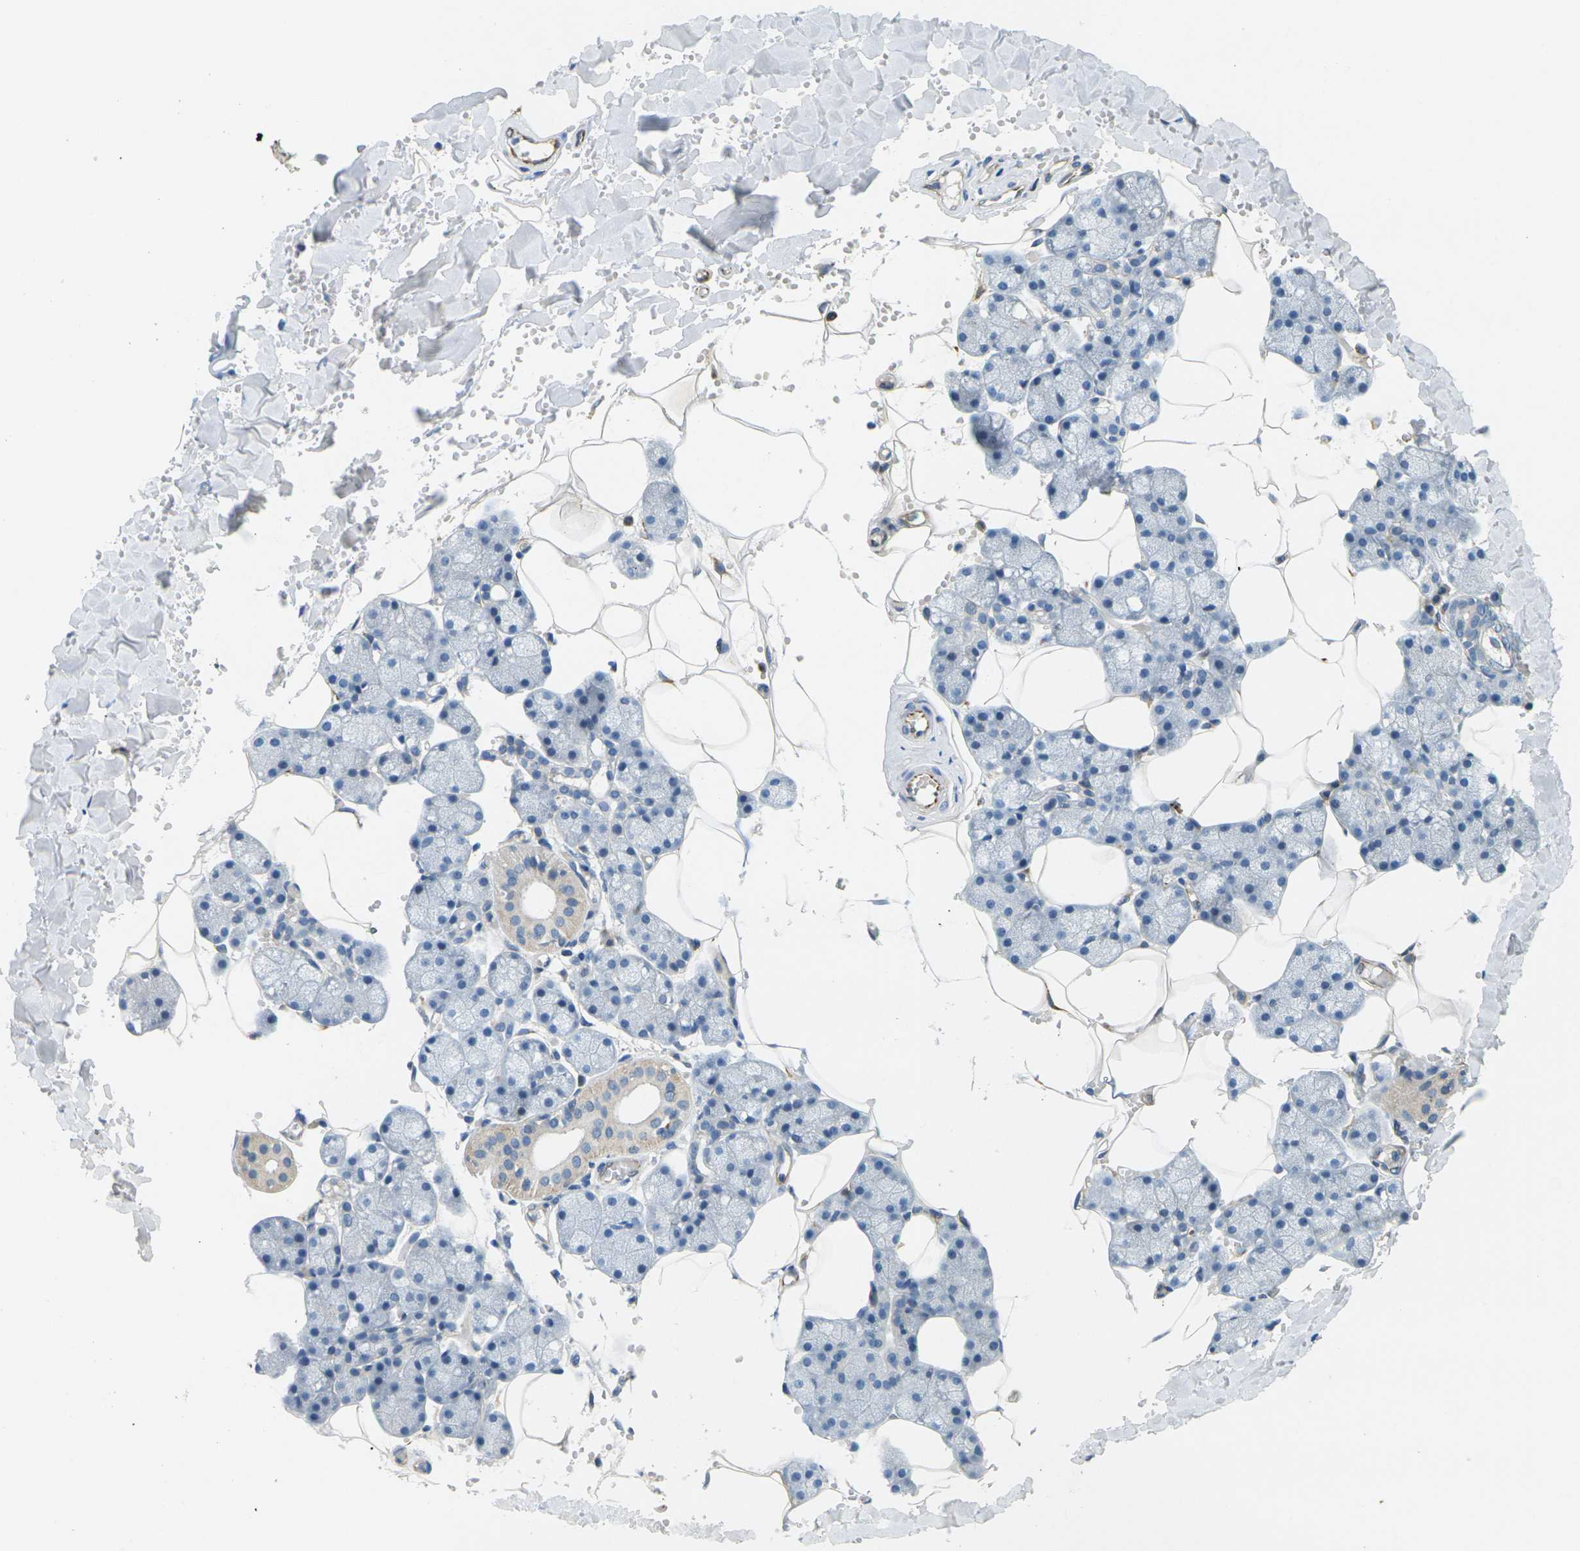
{"staining": {"intensity": "weak", "quantity": "<25%", "location": "cytoplasmic/membranous"}, "tissue": "salivary gland", "cell_type": "Glandular cells", "image_type": "normal", "snomed": [{"axis": "morphology", "description": "Normal tissue, NOS"}, {"axis": "topography", "description": "Salivary gland"}], "caption": "High power microscopy image of an immunohistochemistry (IHC) photomicrograph of unremarkable salivary gland, revealing no significant positivity in glandular cells. The staining is performed using DAB (3,3'-diaminobenzidine) brown chromogen with nuclei counter-stained in using hematoxylin.", "gene": "CYP2C8", "patient": {"sex": "male", "age": 62}}